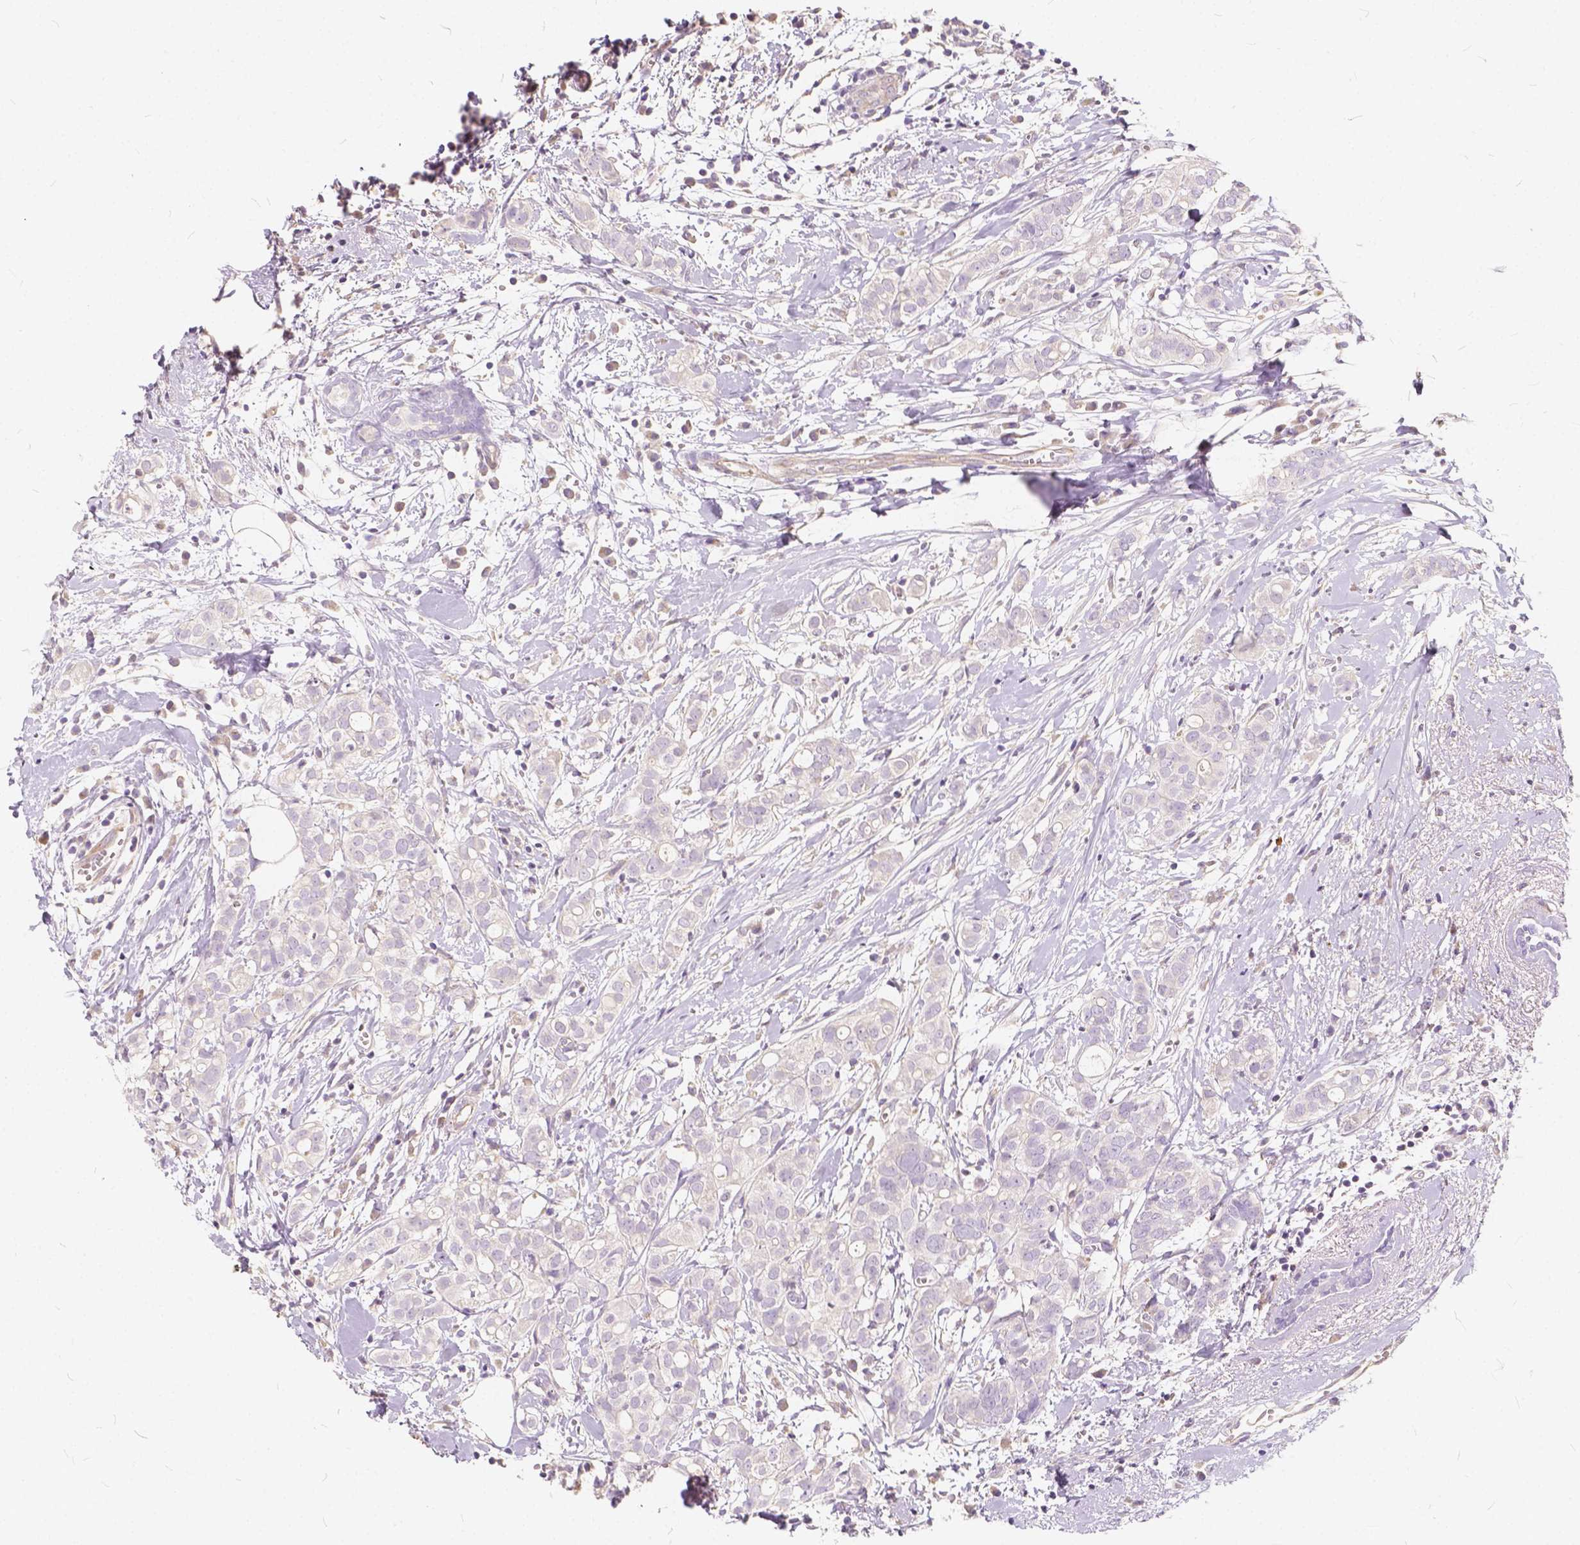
{"staining": {"intensity": "negative", "quantity": "none", "location": "none"}, "tissue": "breast cancer", "cell_type": "Tumor cells", "image_type": "cancer", "snomed": [{"axis": "morphology", "description": "Duct carcinoma"}, {"axis": "topography", "description": "Breast"}], "caption": "The image reveals no staining of tumor cells in intraductal carcinoma (breast).", "gene": "KIAA0513", "patient": {"sex": "female", "age": 40}}